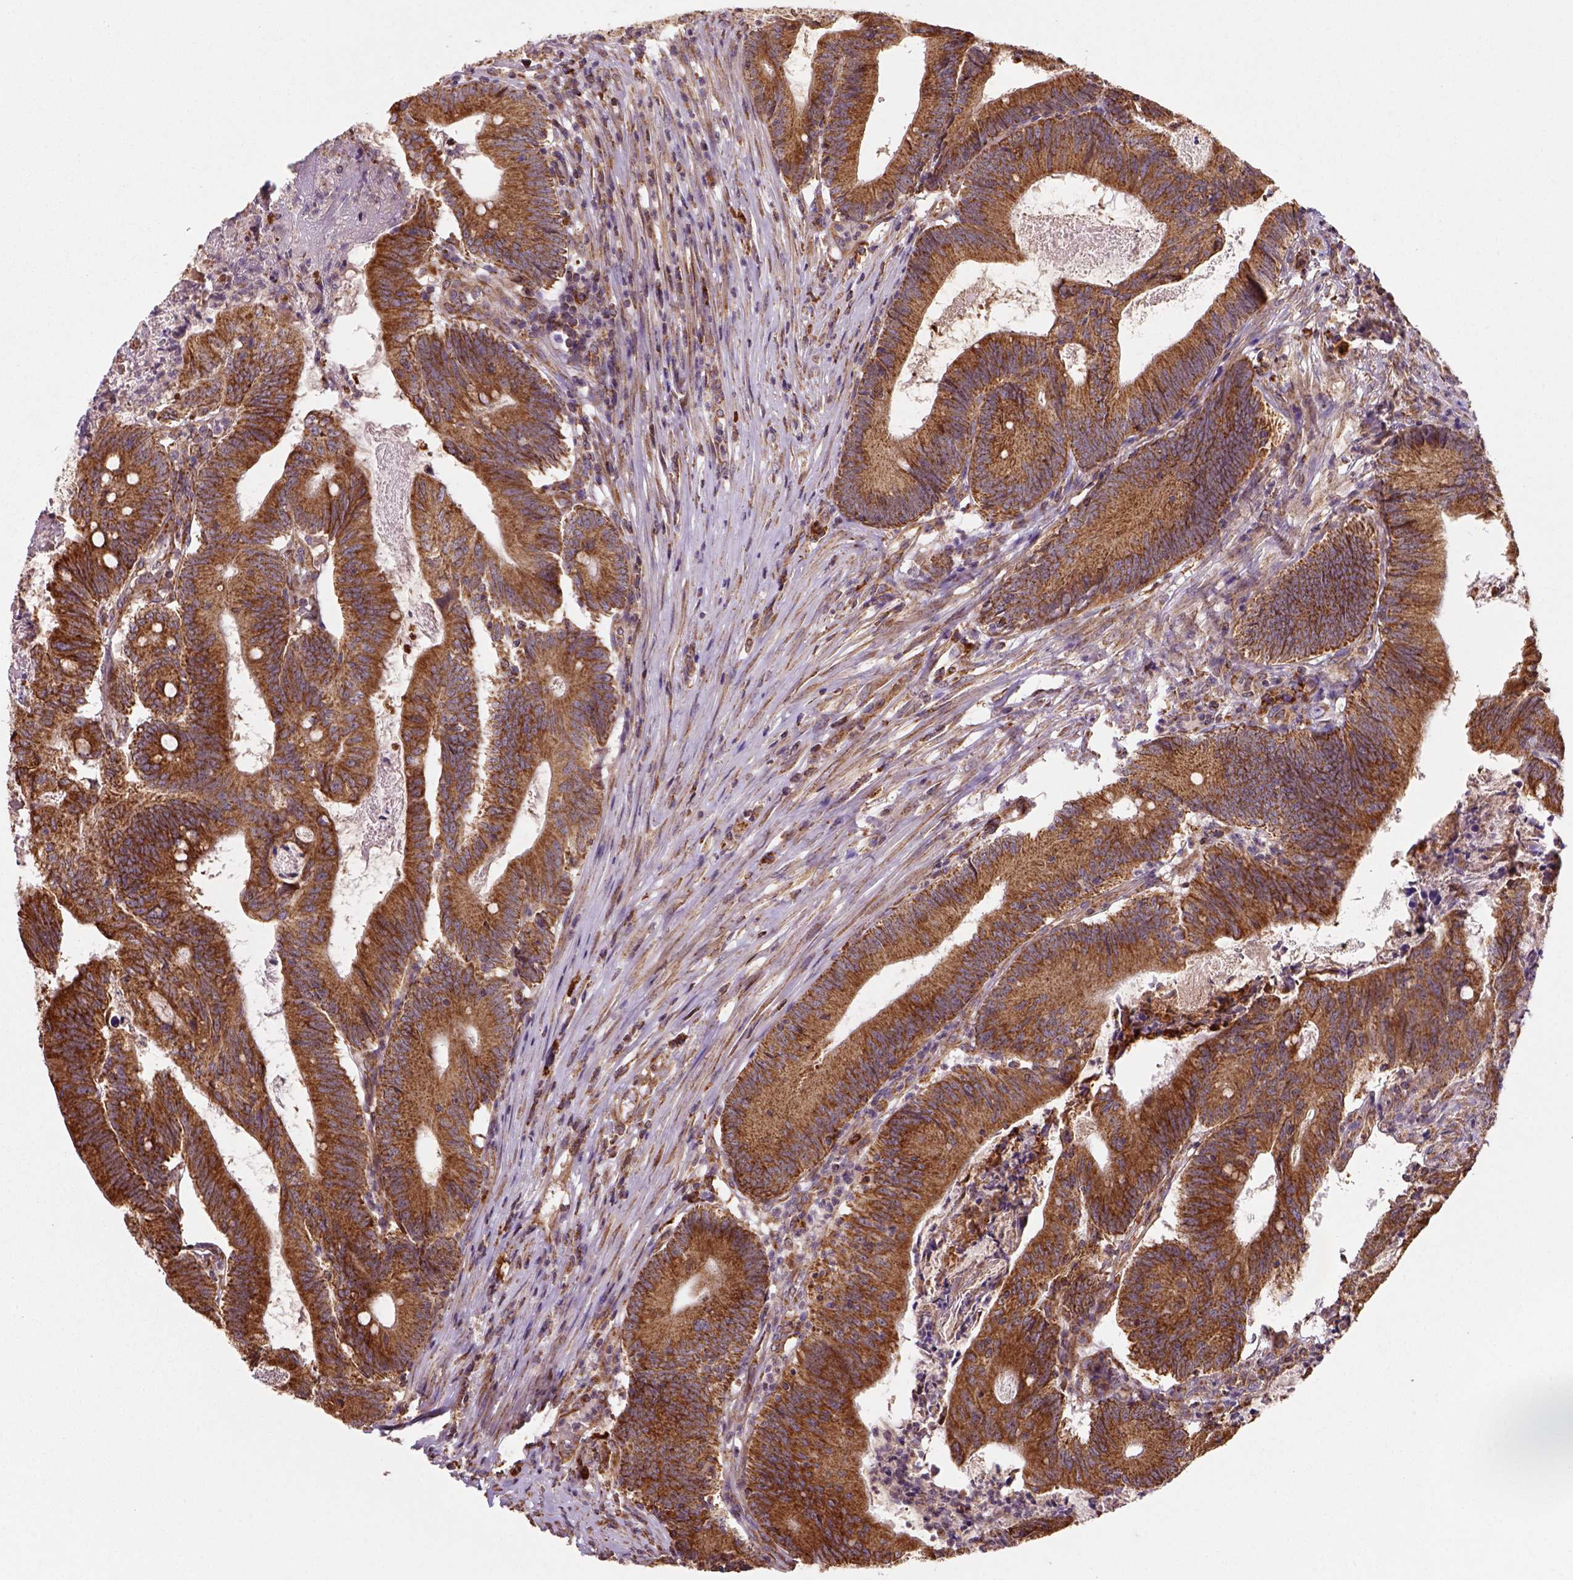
{"staining": {"intensity": "strong", "quantity": ">75%", "location": "cytoplasmic/membranous"}, "tissue": "colorectal cancer", "cell_type": "Tumor cells", "image_type": "cancer", "snomed": [{"axis": "morphology", "description": "Adenocarcinoma, NOS"}, {"axis": "topography", "description": "Colon"}], "caption": "Colorectal cancer stained with DAB (3,3'-diaminobenzidine) IHC displays high levels of strong cytoplasmic/membranous staining in about >75% of tumor cells.", "gene": "MAPK8IP3", "patient": {"sex": "female", "age": 70}}